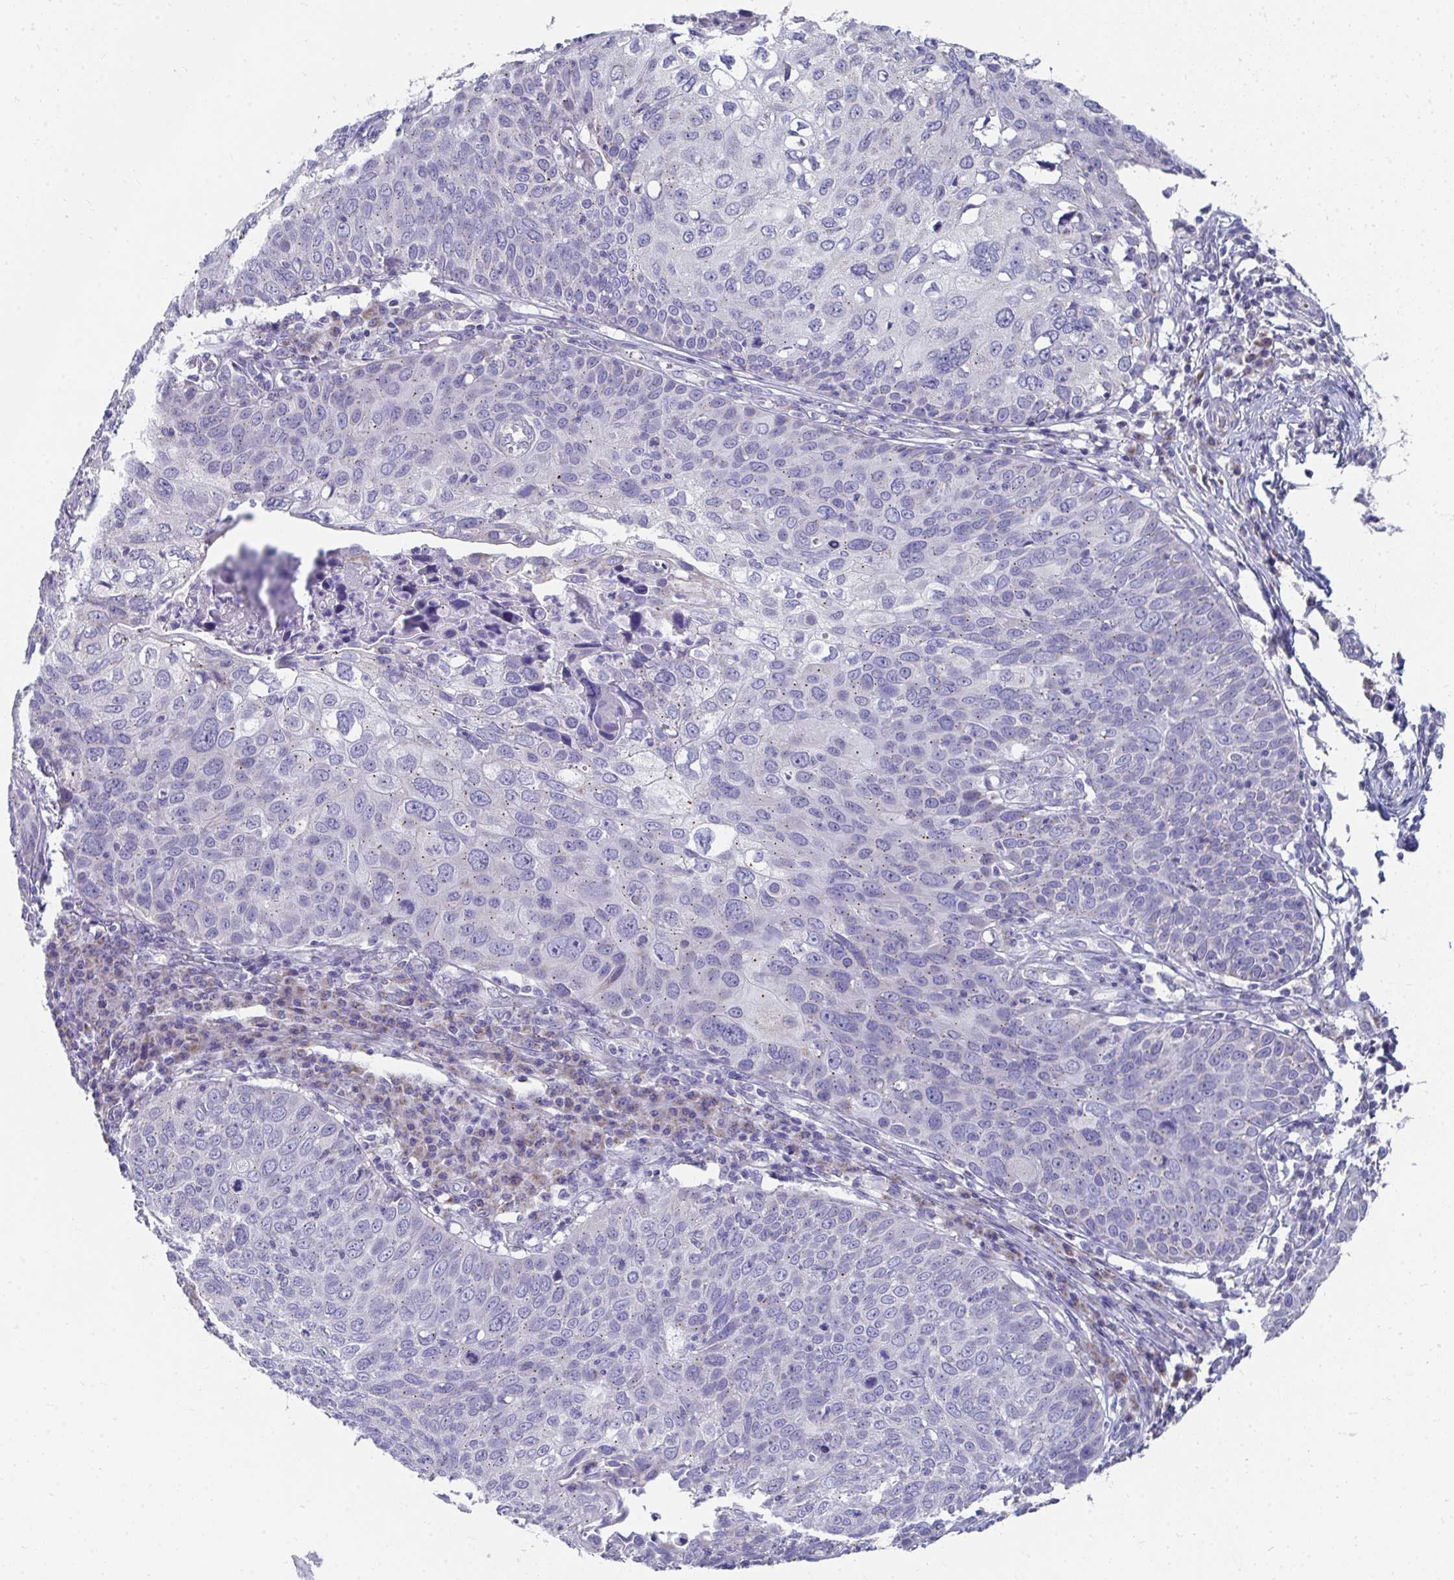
{"staining": {"intensity": "weak", "quantity": "<25%", "location": "cytoplasmic/membranous"}, "tissue": "skin cancer", "cell_type": "Tumor cells", "image_type": "cancer", "snomed": [{"axis": "morphology", "description": "Squamous cell carcinoma, NOS"}, {"axis": "topography", "description": "Skin"}], "caption": "Squamous cell carcinoma (skin) was stained to show a protein in brown. There is no significant staining in tumor cells. The staining was performed using DAB to visualize the protein expression in brown, while the nuclei were stained in blue with hematoxylin (Magnification: 20x).", "gene": "TMPRSS2", "patient": {"sex": "male", "age": 87}}